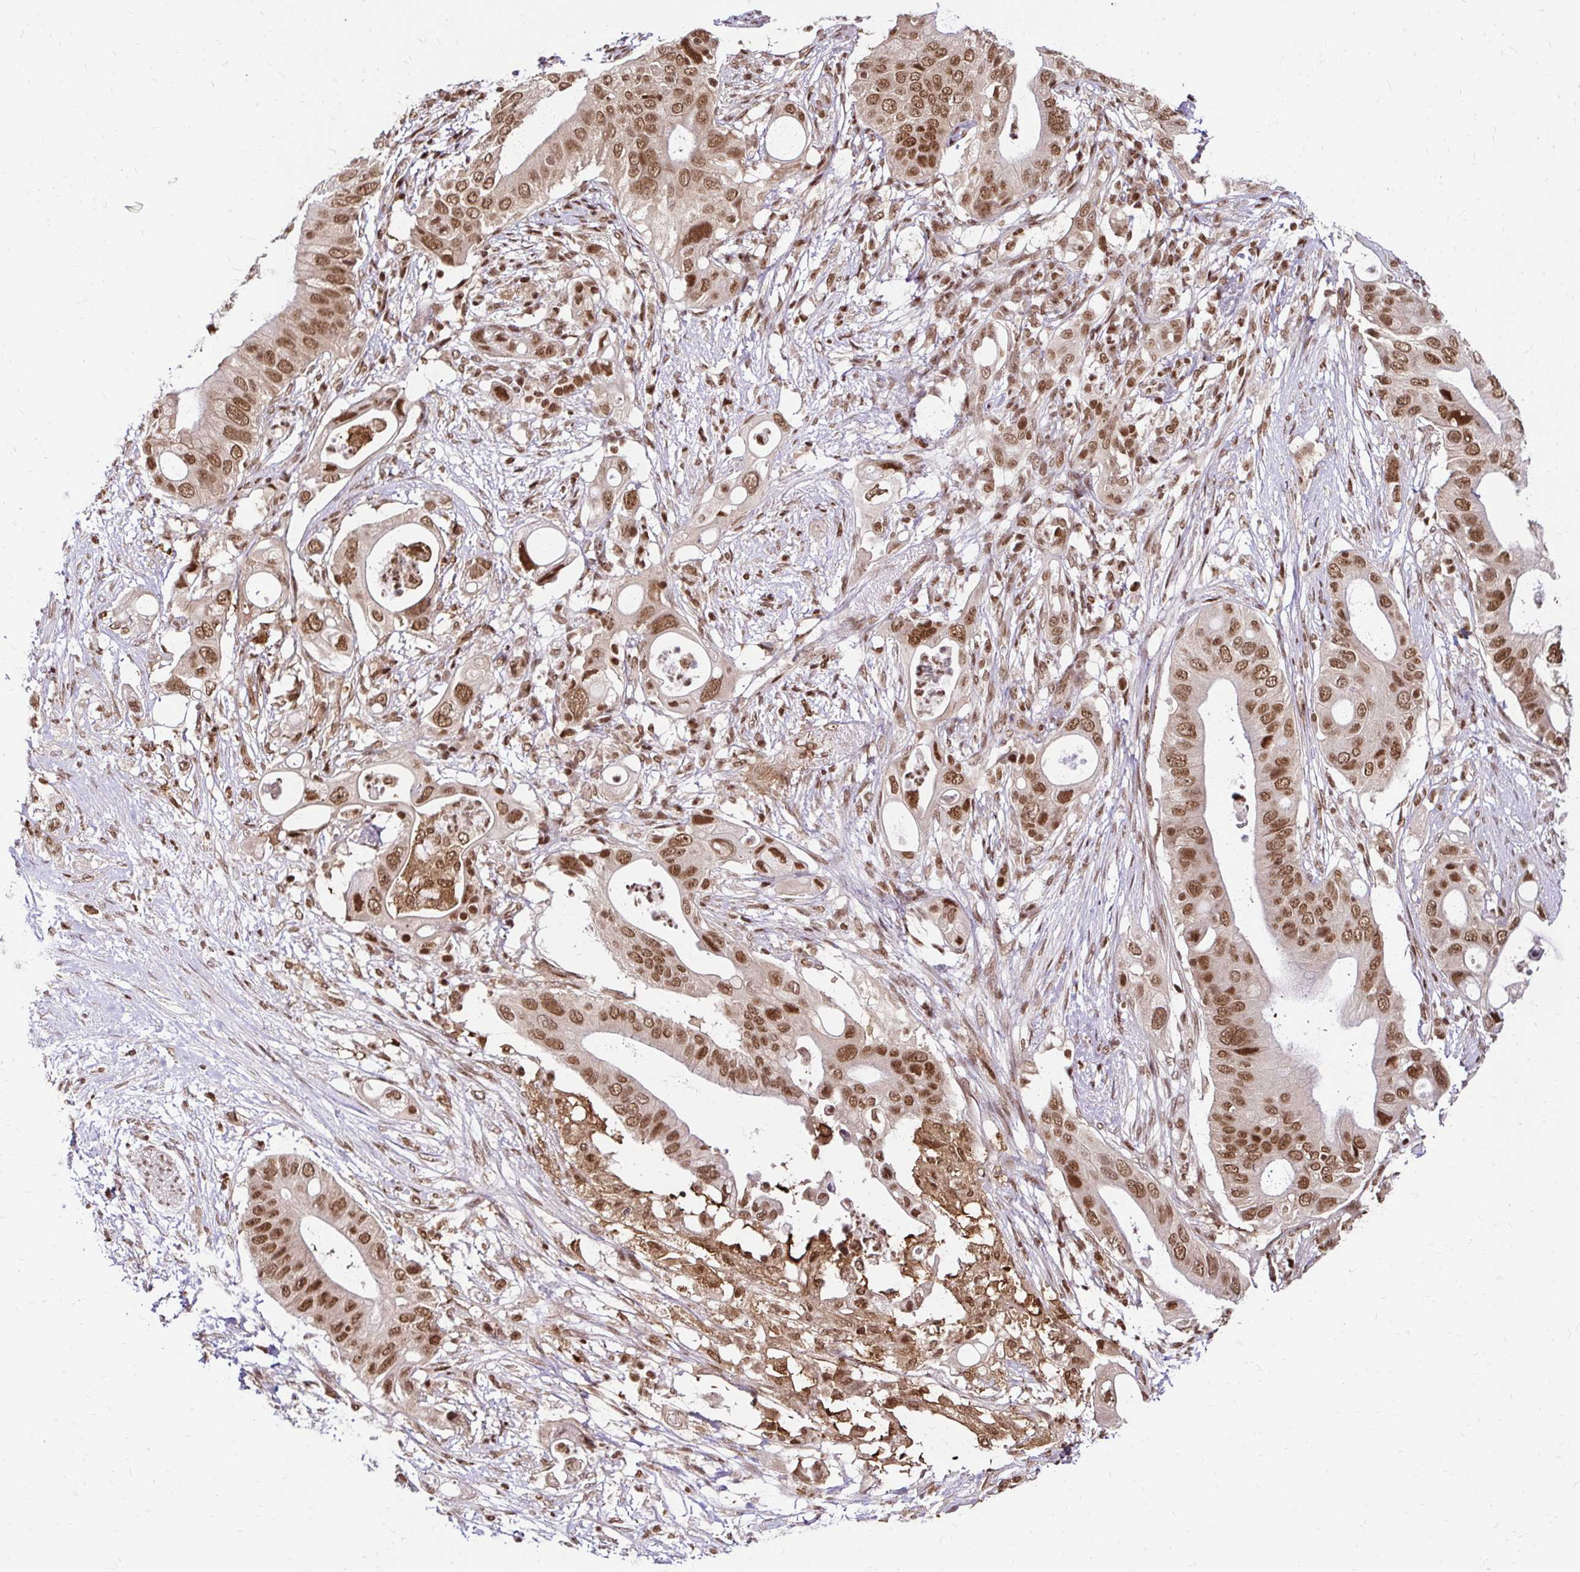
{"staining": {"intensity": "moderate", "quantity": ">75%", "location": "nuclear"}, "tissue": "pancreatic cancer", "cell_type": "Tumor cells", "image_type": "cancer", "snomed": [{"axis": "morphology", "description": "Adenocarcinoma, NOS"}, {"axis": "topography", "description": "Pancreas"}], "caption": "Pancreatic adenocarcinoma was stained to show a protein in brown. There is medium levels of moderate nuclear positivity in approximately >75% of tumor cells.", "gene": "GLYR1", "patient": {"sex": "female", "age": 72}}